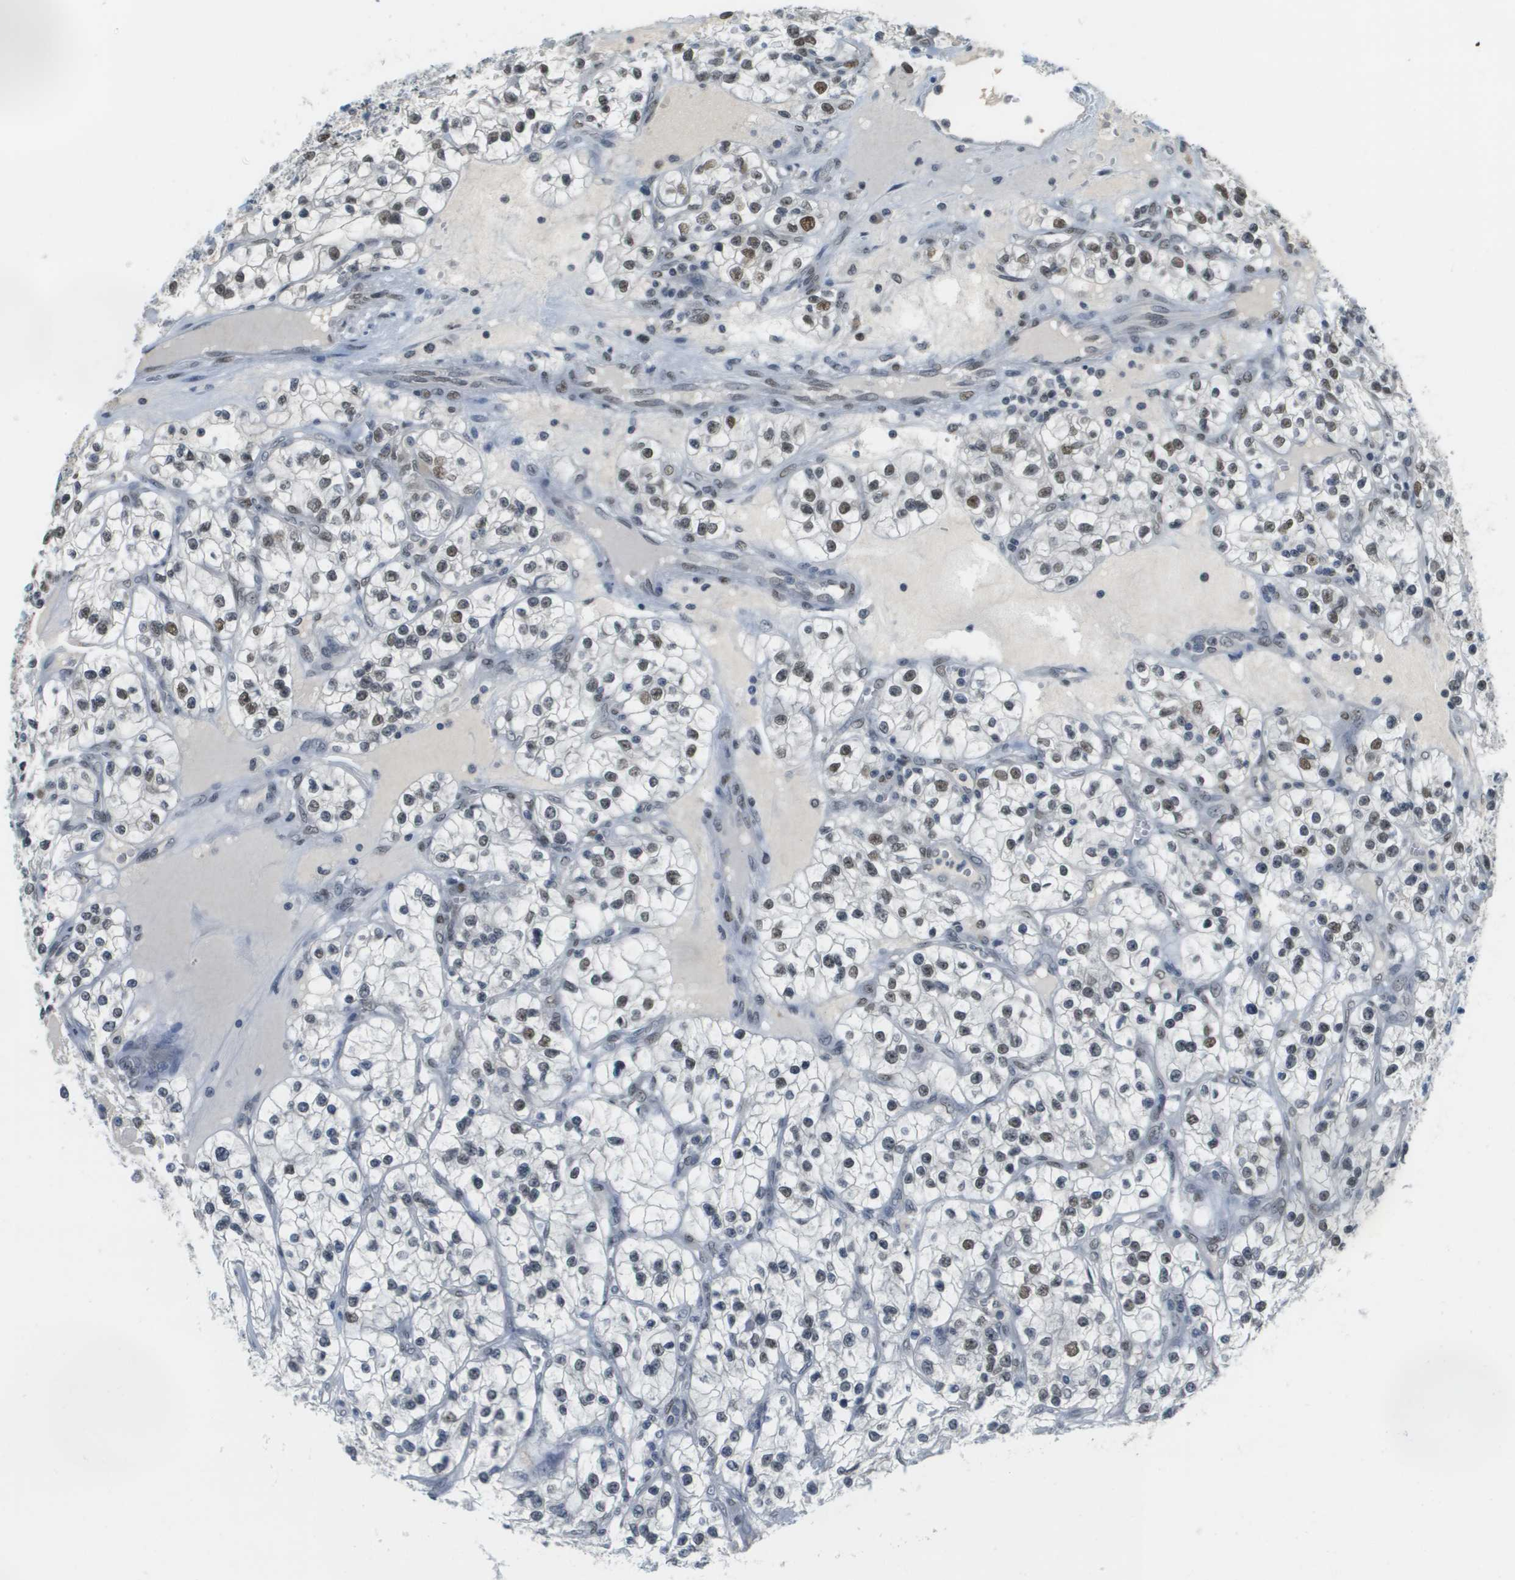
{"staining": {"intensity": "weak", "quantity": "25%-75%", "location": "nuclear"}, "tissue": "renal cancer", "cell_type": "Tumor cells", "image_type": "cancer", "snomed": [{"axis": "morphology", "description": "Adenocarcinoma, NOS"}, {"axis": "topography", "description": "Kidney"}], "caption": "Approximately 25%-75% of tumor cells in renal cancer (adenocarcinoma) show weak nuclear protein positivity as visualized by brown immunohistochemical staining.", "gene": "CBX5", "patient": {"sex": "female", "age": 57}}